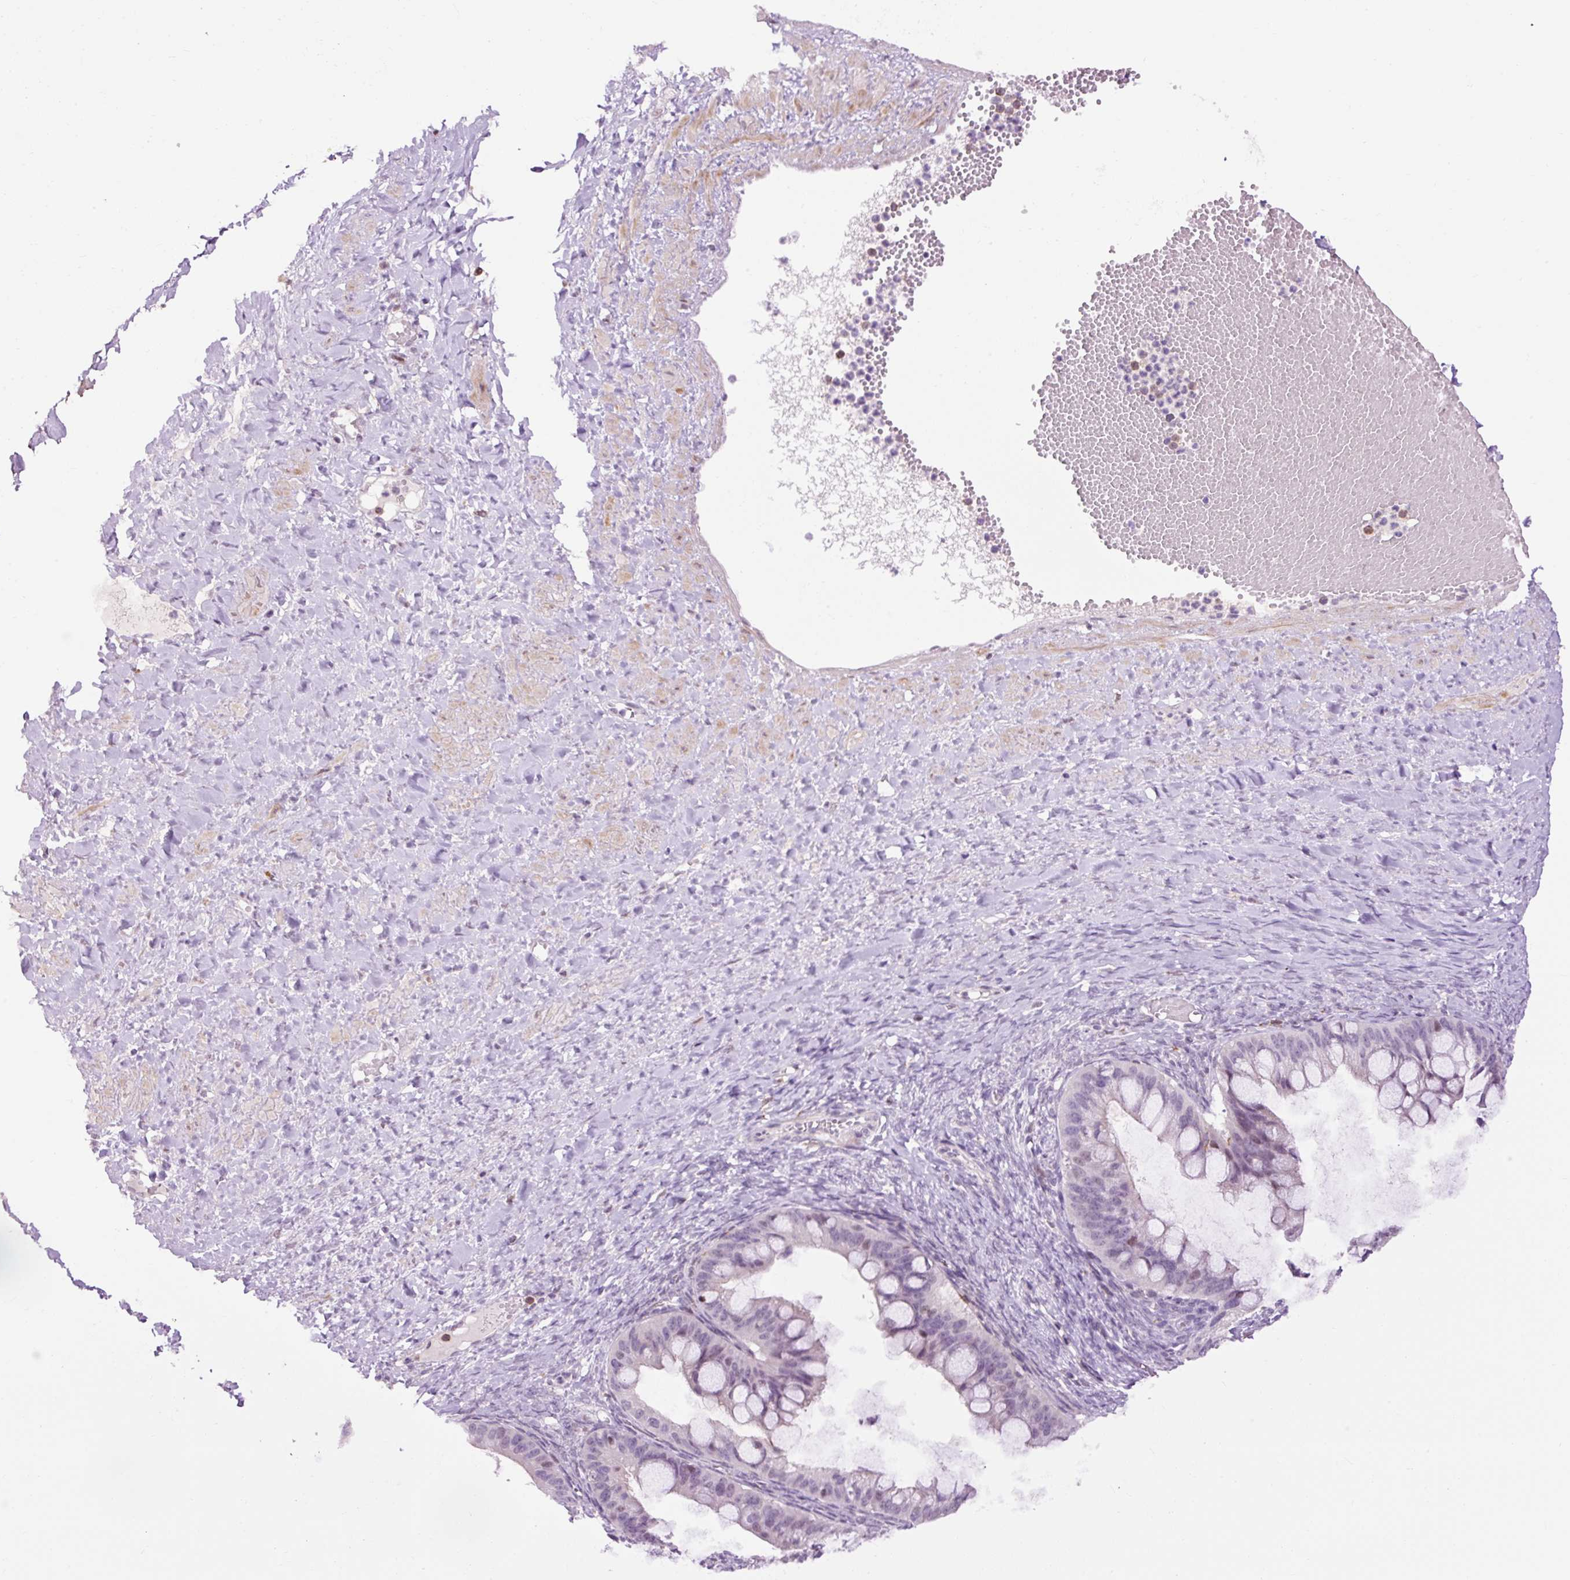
{"staining": {"intensity": "weak", "quantity": "<25%", "location": "nuclear"}, "tissue": "ovarian cancer", "cell_type": "Tumor cells", "image_type": "cancer", "snomed": [{"axis": "morphology", "description": "Cystadenocarcinoma, mucinous, NOS"}, {"axis": "topography", "description": "Ovary"}], "caption": "DAB (3,3'-diaminobenzidine) immunohistochemical staining of human ovarian mucinous cystadenocarcinoma displays no significant expression in tumor cells. The staining is performed using DAB (3,3'-diaminobenzidine) brown chromogen with nuclei counter-stained in using hematoxylin.", "gene": "LY86", "patient": {"sex": "female", "age": 73}}